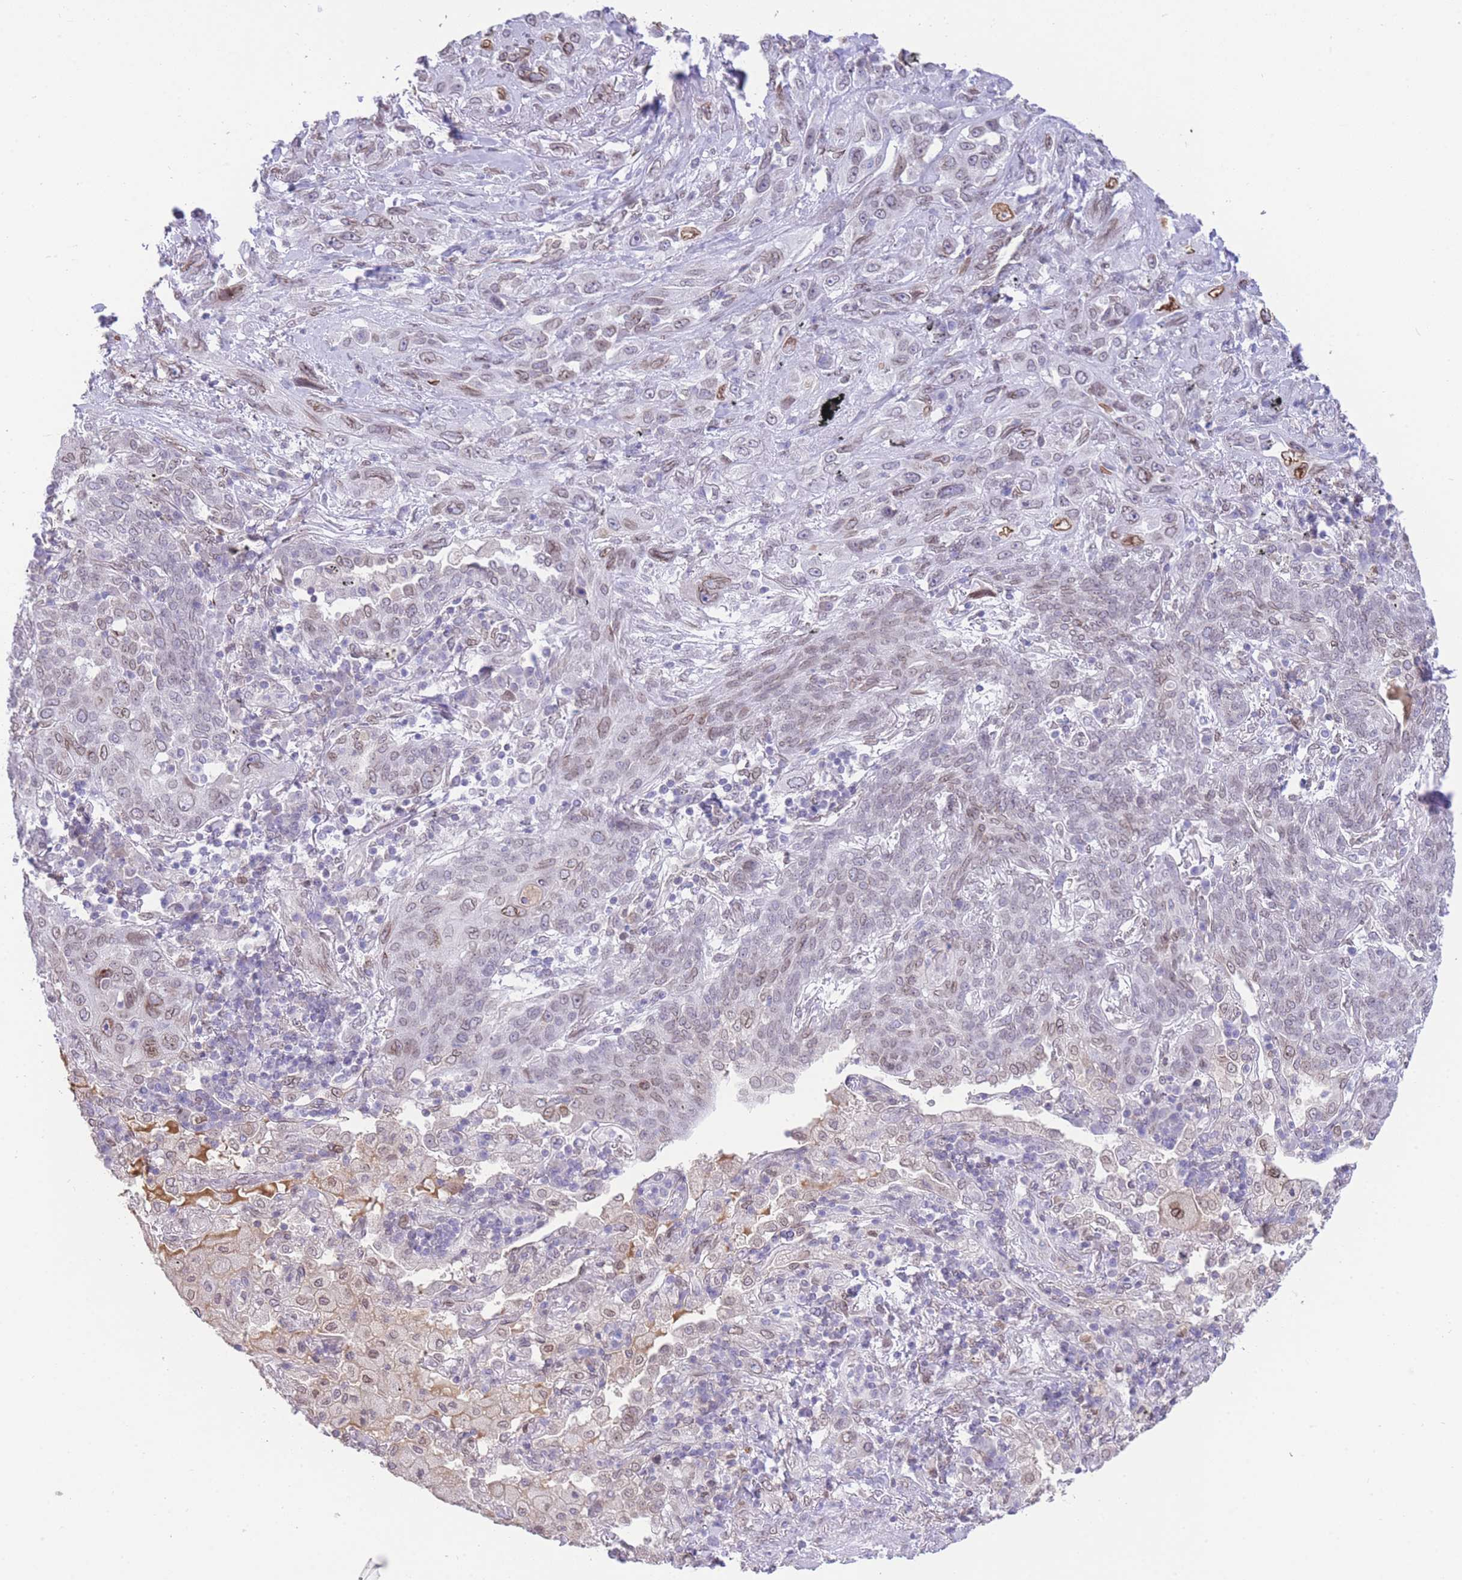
{"staining": {"intensity": "weak", "quantity": "25%-75%", "location": "nuclear"}, "tissue": "lung cancer", "cell_type": "Tumor cells", "image_type": "cancer", "snomed": [{"axis": "morphology", "description": "Squamous cell carcinoma, NOS"}, {"axis": "topography", "description": "Lung"}], "caption": "Lung cancer (squamous cell carcinoma) was stained to show a protein in brown. There is low levels of weak nuclear expression in approximately 25%-75% of tumor cells.", "gene": "OR10AD1", "patient": {"sex": "female", "age": 70}}